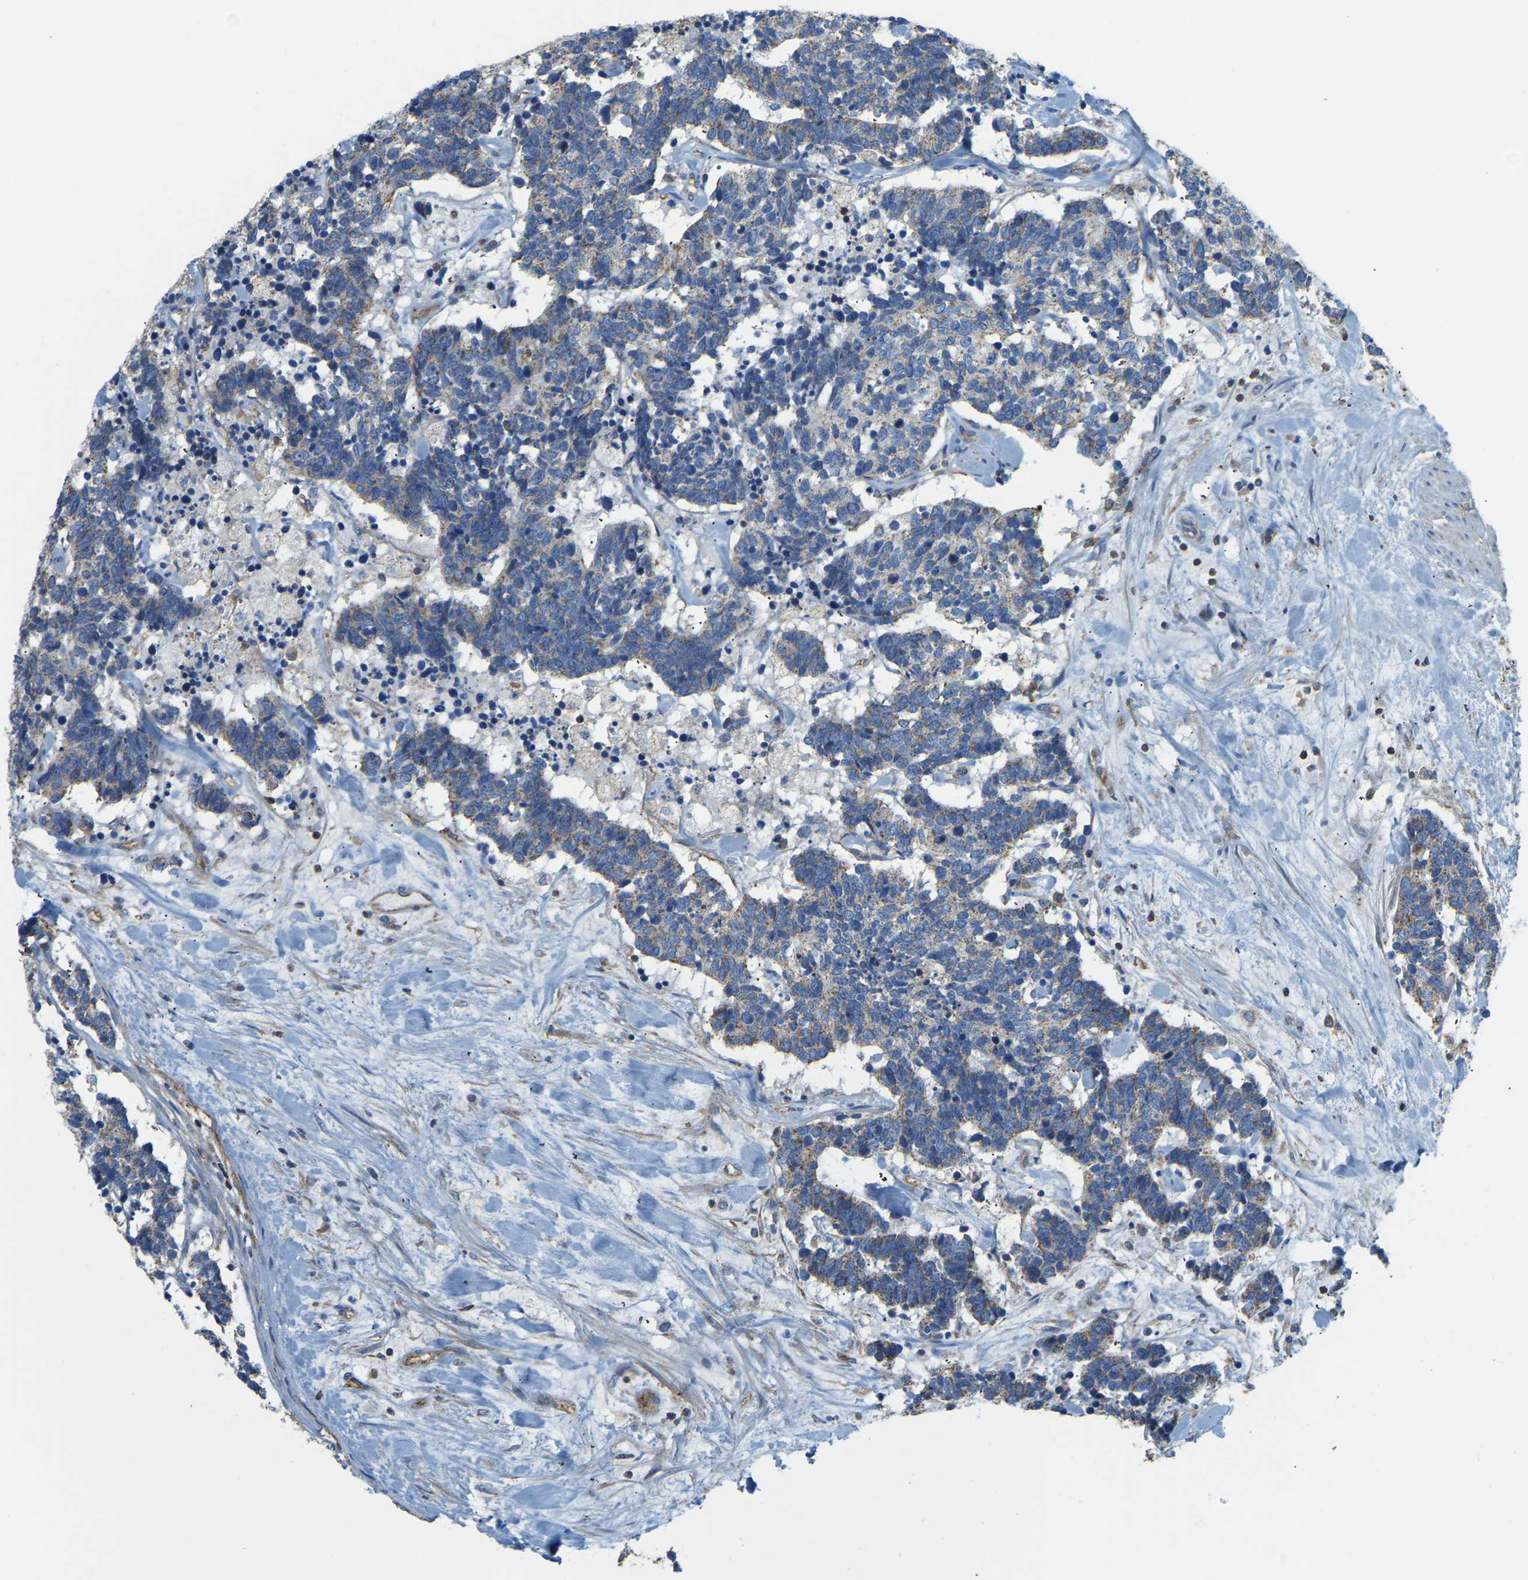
{"staining": {"intensity": "moderate", "quantity": "25%-75%", "location": "cytoplasmic/membranous"}, "tissue": "carcinoid", "cell_type": "Tumor cells", "image_type": "cancer", "snomed": [{"axis": "morphology", "description": "Carcinoma, NOS"}, {"axis": "morphology", "description": "Carcinoid, malignant, NOS"}, {"axis": "topography", "description": "Urinary bladder"}], "caption": "A brown stain labels moderate cytoplasmic/membranous positivity of a protein in carcinoid tumor cells.", "gene": "AHNAK", "patient": {"sex": "male", "age": 57}}